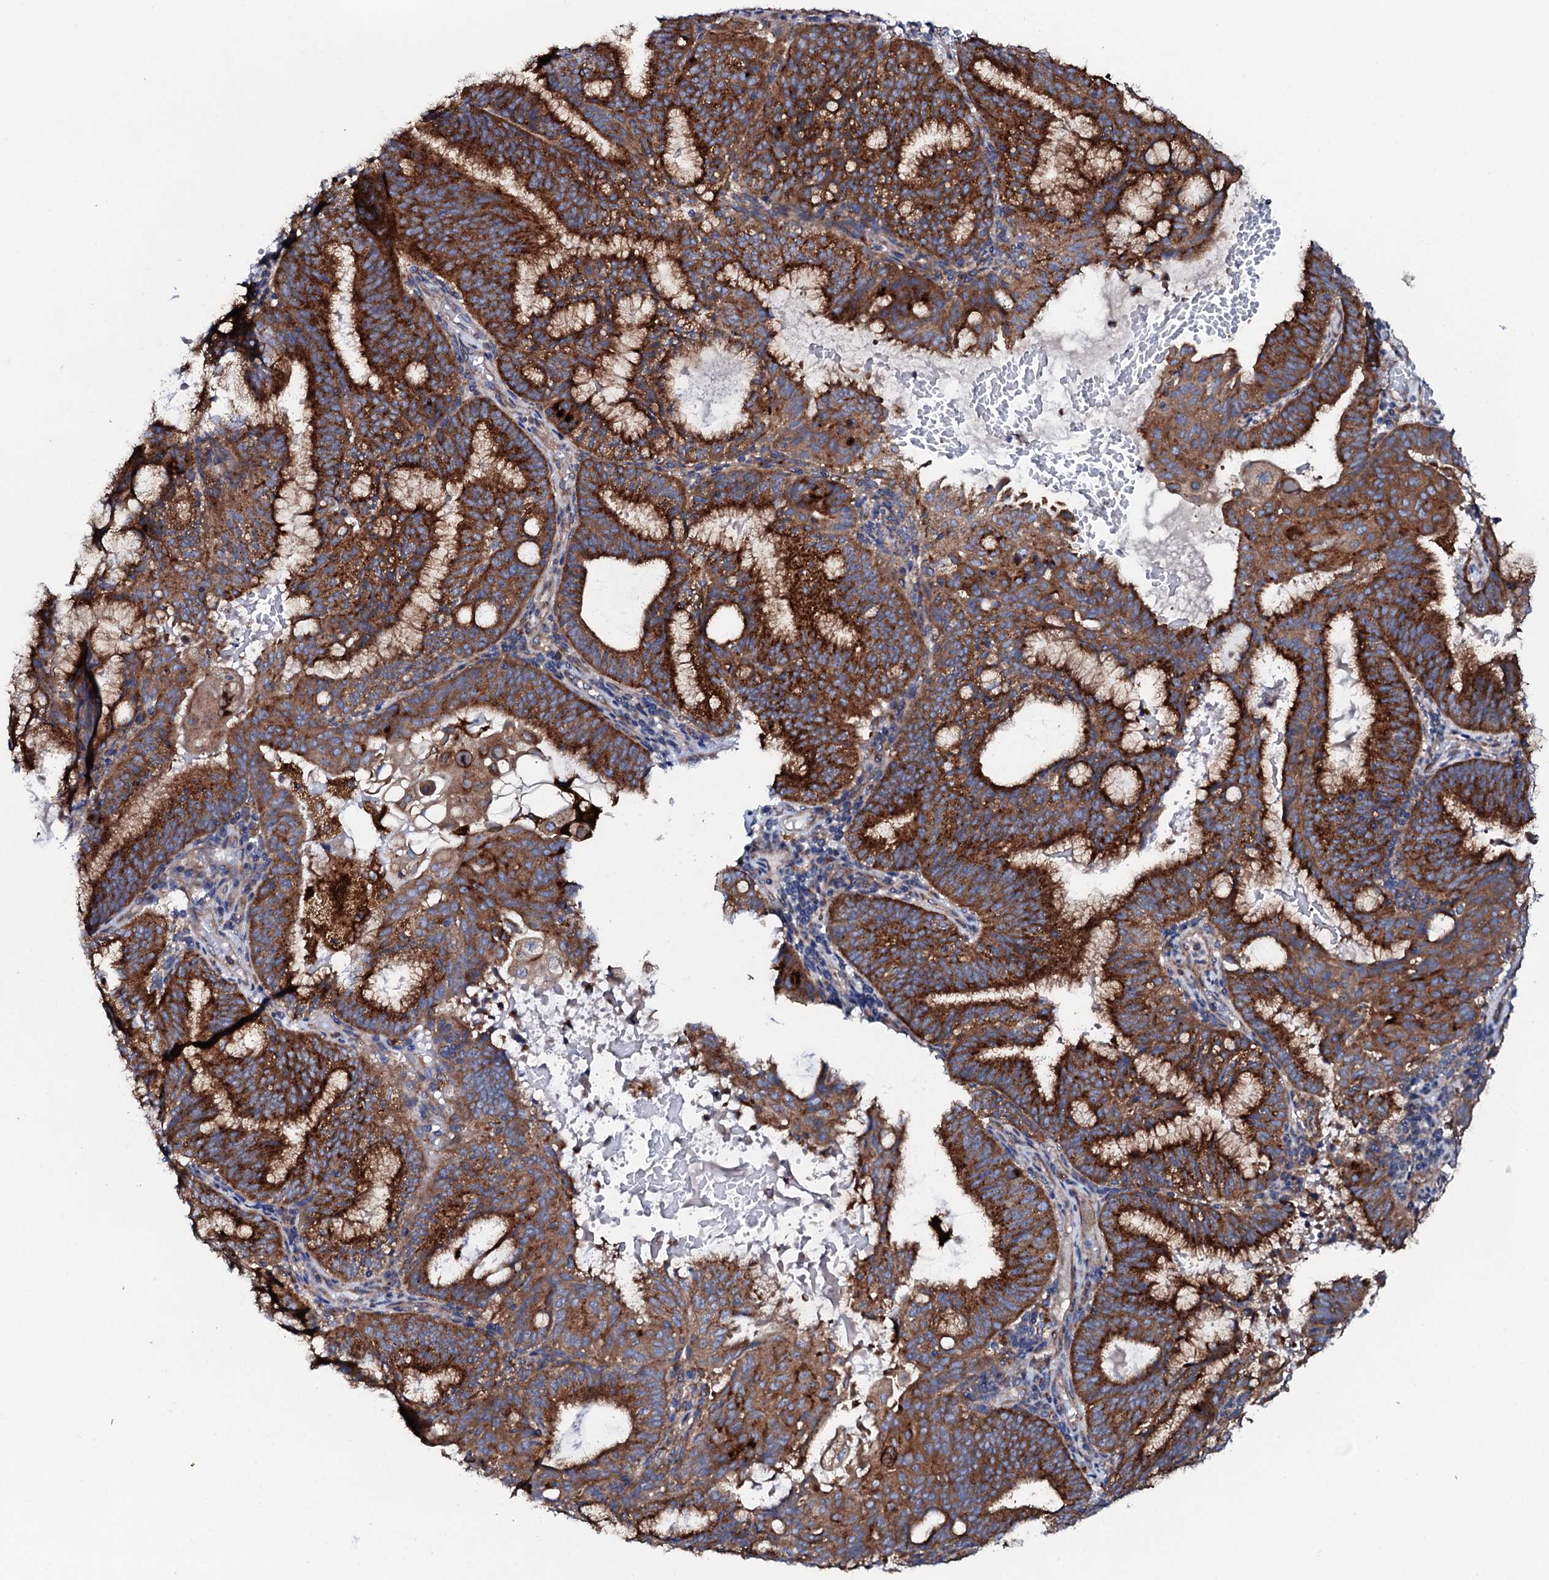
{"staining": {"intensity": "strong", "quantity": ">75%", "location": "cytoplasmic/membranous"}, "tissue": "endometrial cancer", "cell_type": "Tumor cells", "image_type": "cancer", "snomed": [{"axis": "morphology", "description": "Adenocarcinoma, NOS"}, {"axis": "topography", "description": "Endometrium"}], "caption": "A photomicrograph of endometrial cancer stained for a protein exhibits strong cytoplasmic/membranous brown staining in tumor cells.", "gene": "P2RX4", "patient": {"sex": "female", "age": 49}}